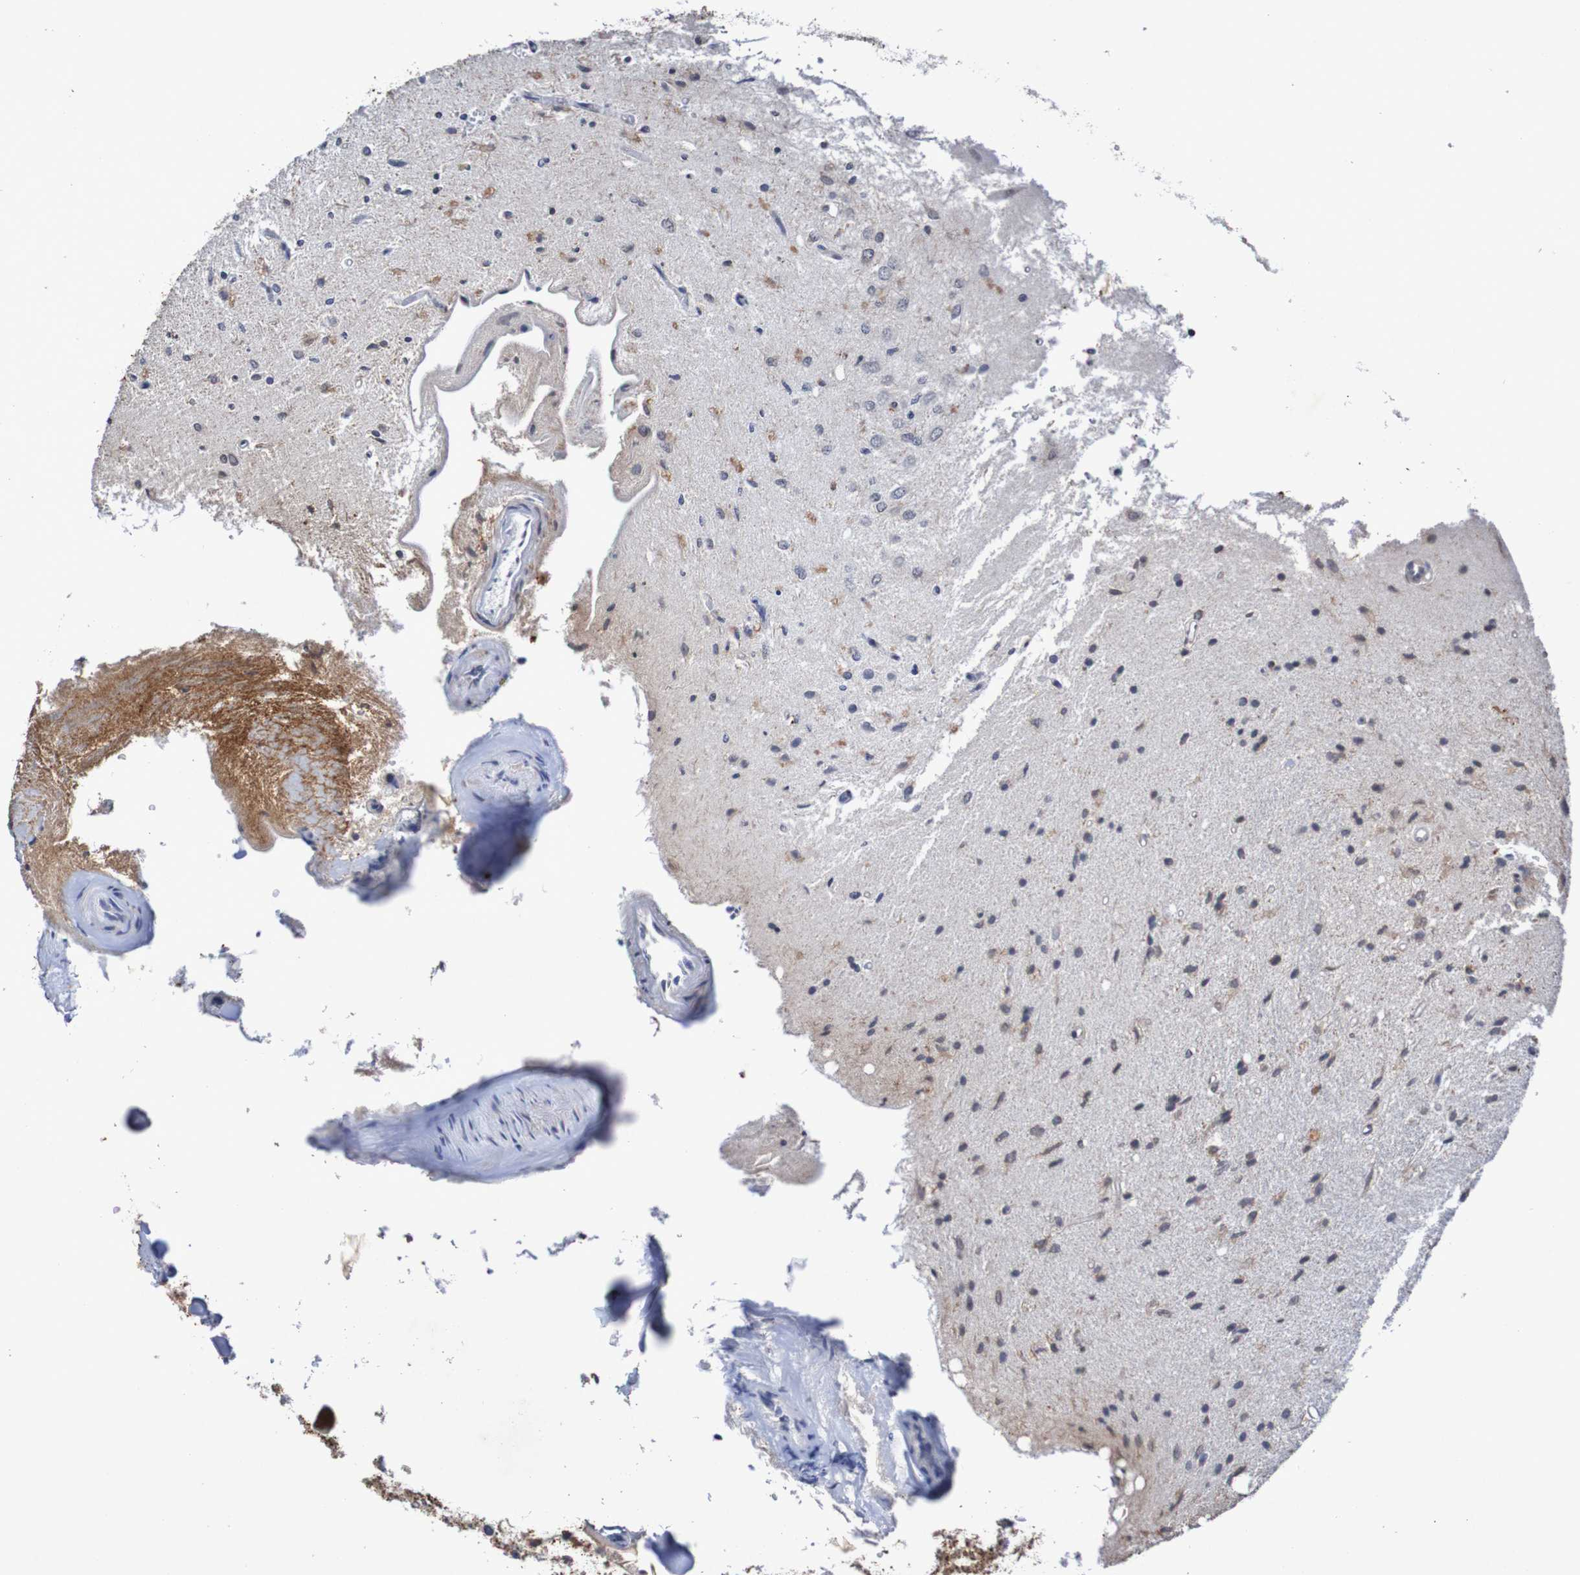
{"staining": {"intensity": "negative", "quantity": "none", "location": "none"}, "tissue": "glioma", "cell_type": "Tumor cells", "image_type": "cancer", "snomed": [{"axis": "morphology", "description": "Glioma, malignant, Low grade"}, {"axis": "topography", "description": "Brain"}], "caption": "An IHC histopathology image of low-grade glioma (malignant) is shown. There is no staining in tumor cells of low-grade glioma (malignant).", "gene": "DVL1", "patient": {"sex": "male", "age": 77}}